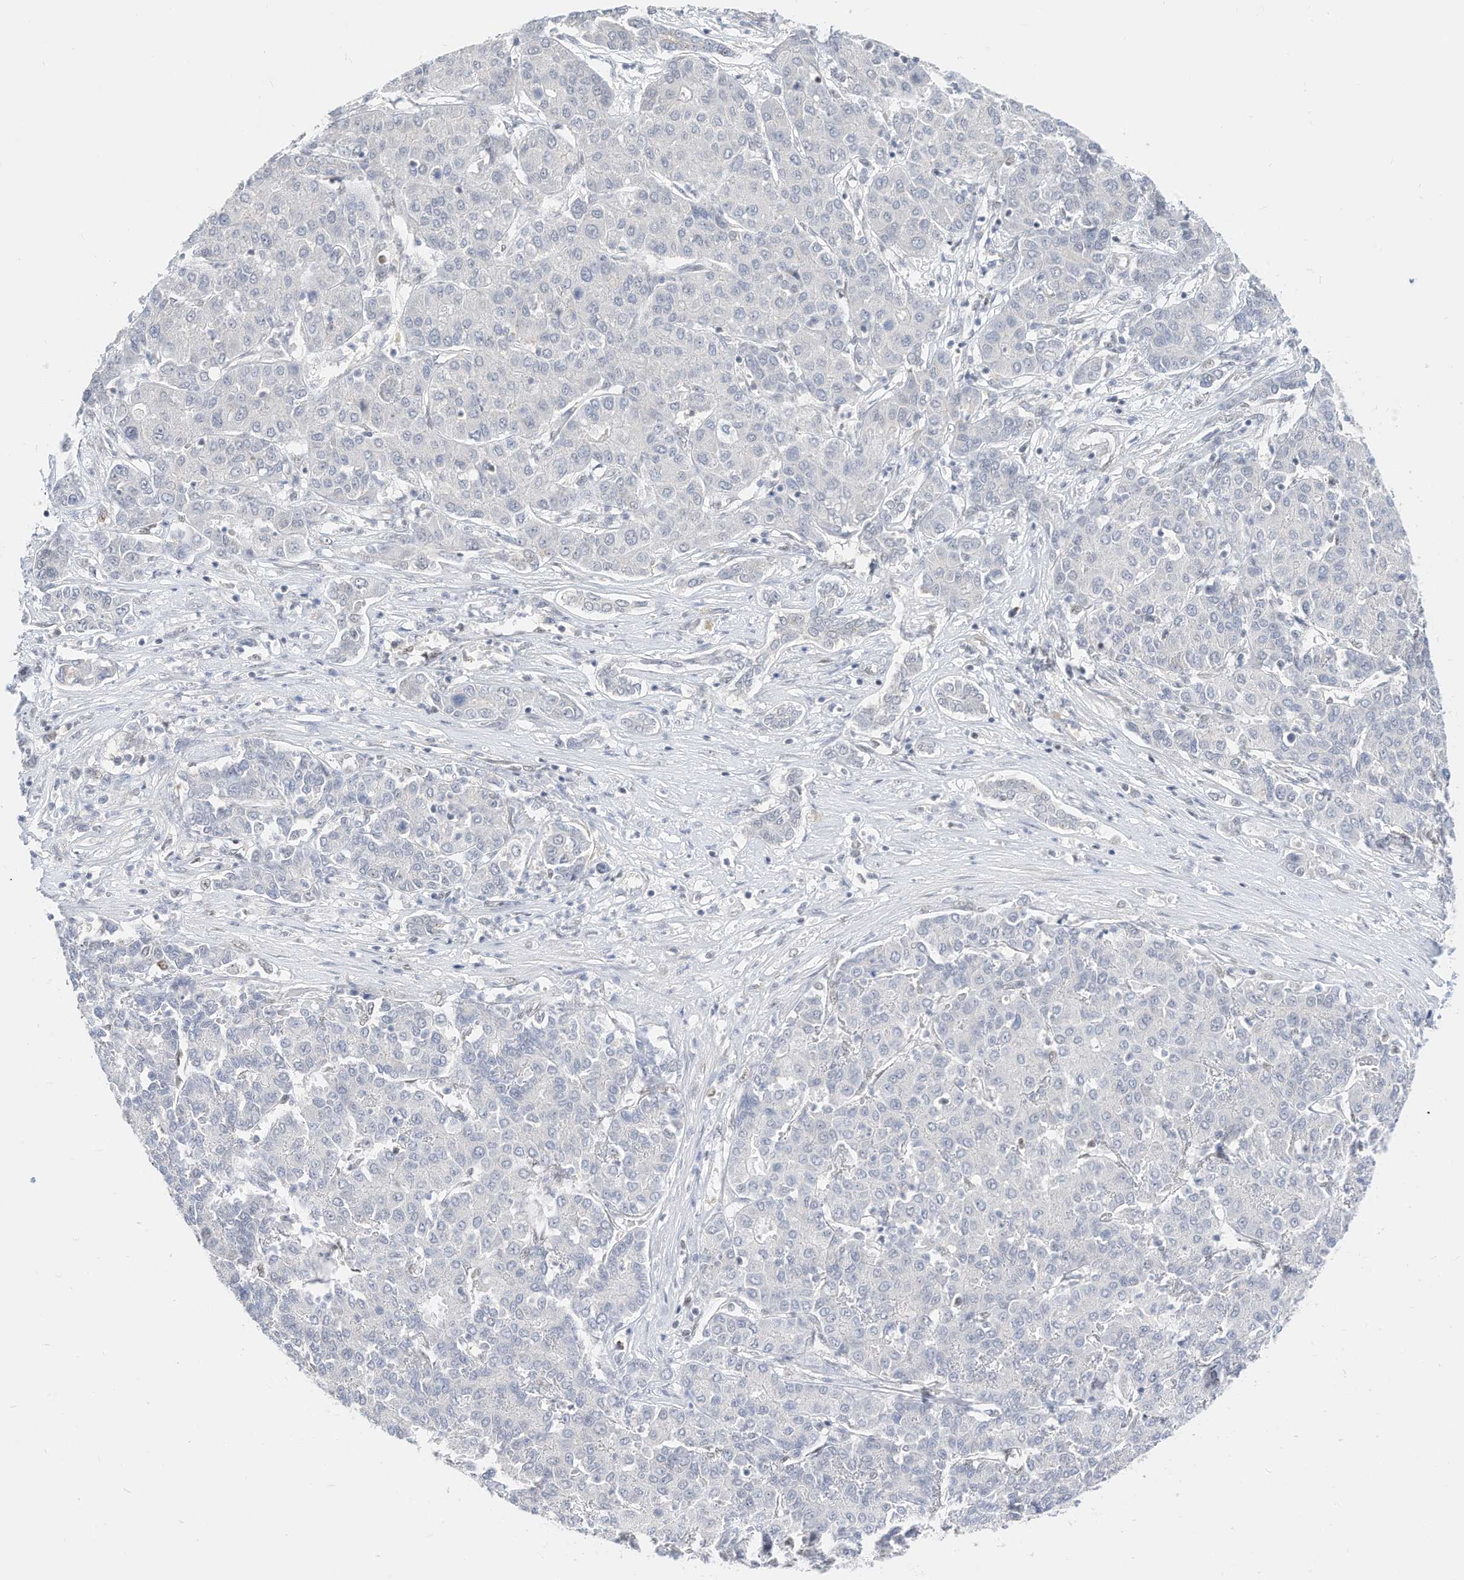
{"staining": {"intensity": "negative", "quantity": "none", "location": "none"}, "tissue": "liver cancer", "cell_type": "Tumor cells", "image_type": "cancer", "snomed": [{"axis": "morphology", "description": "Carcinoma, Hepatocellular, NOS"}, {"axis": "topography", "description": "Liver"}], "caption": "Liver hepatocellular carcinoma was stained to show a protein in brown. There is no significant expression in tumor cells.", "gene": "OGT", "patient": {"sex": "male", "age": 65}}